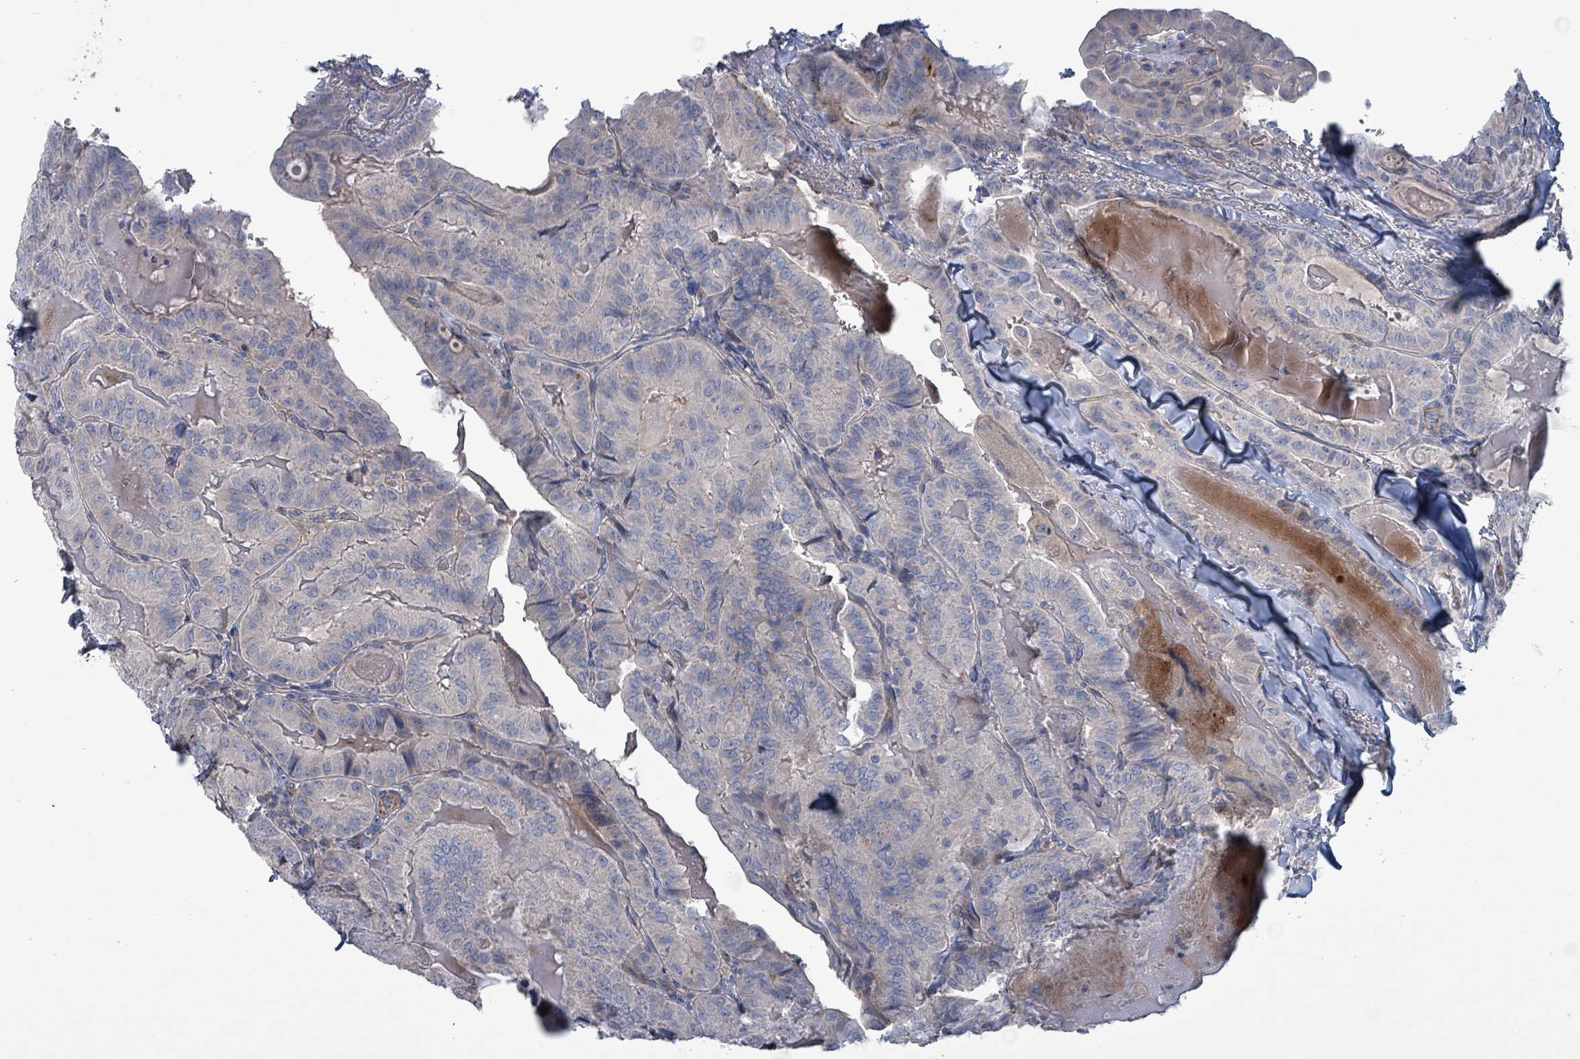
{"staining": {"intensity": "negative", "quantity": "none", "location": "none"}, "tissue": "thyroid cancer", "cell_type": "Tumor cells", "image_type": "cancer", "snomed": [{"axis": "morphology", "description": "Papillary adenocarcinoma, NOS"}, {"axis": "topography", "description": "Thyroid gland"}], "caption": "Immunohistochemistry image of human thyroid cancer (papillary adenocarcinoma) stained for a protein (brown), which exhibits no positivity in tumor cells.", "gene": "TAAR5", "patient": {"sex": "female", "age": 68}}